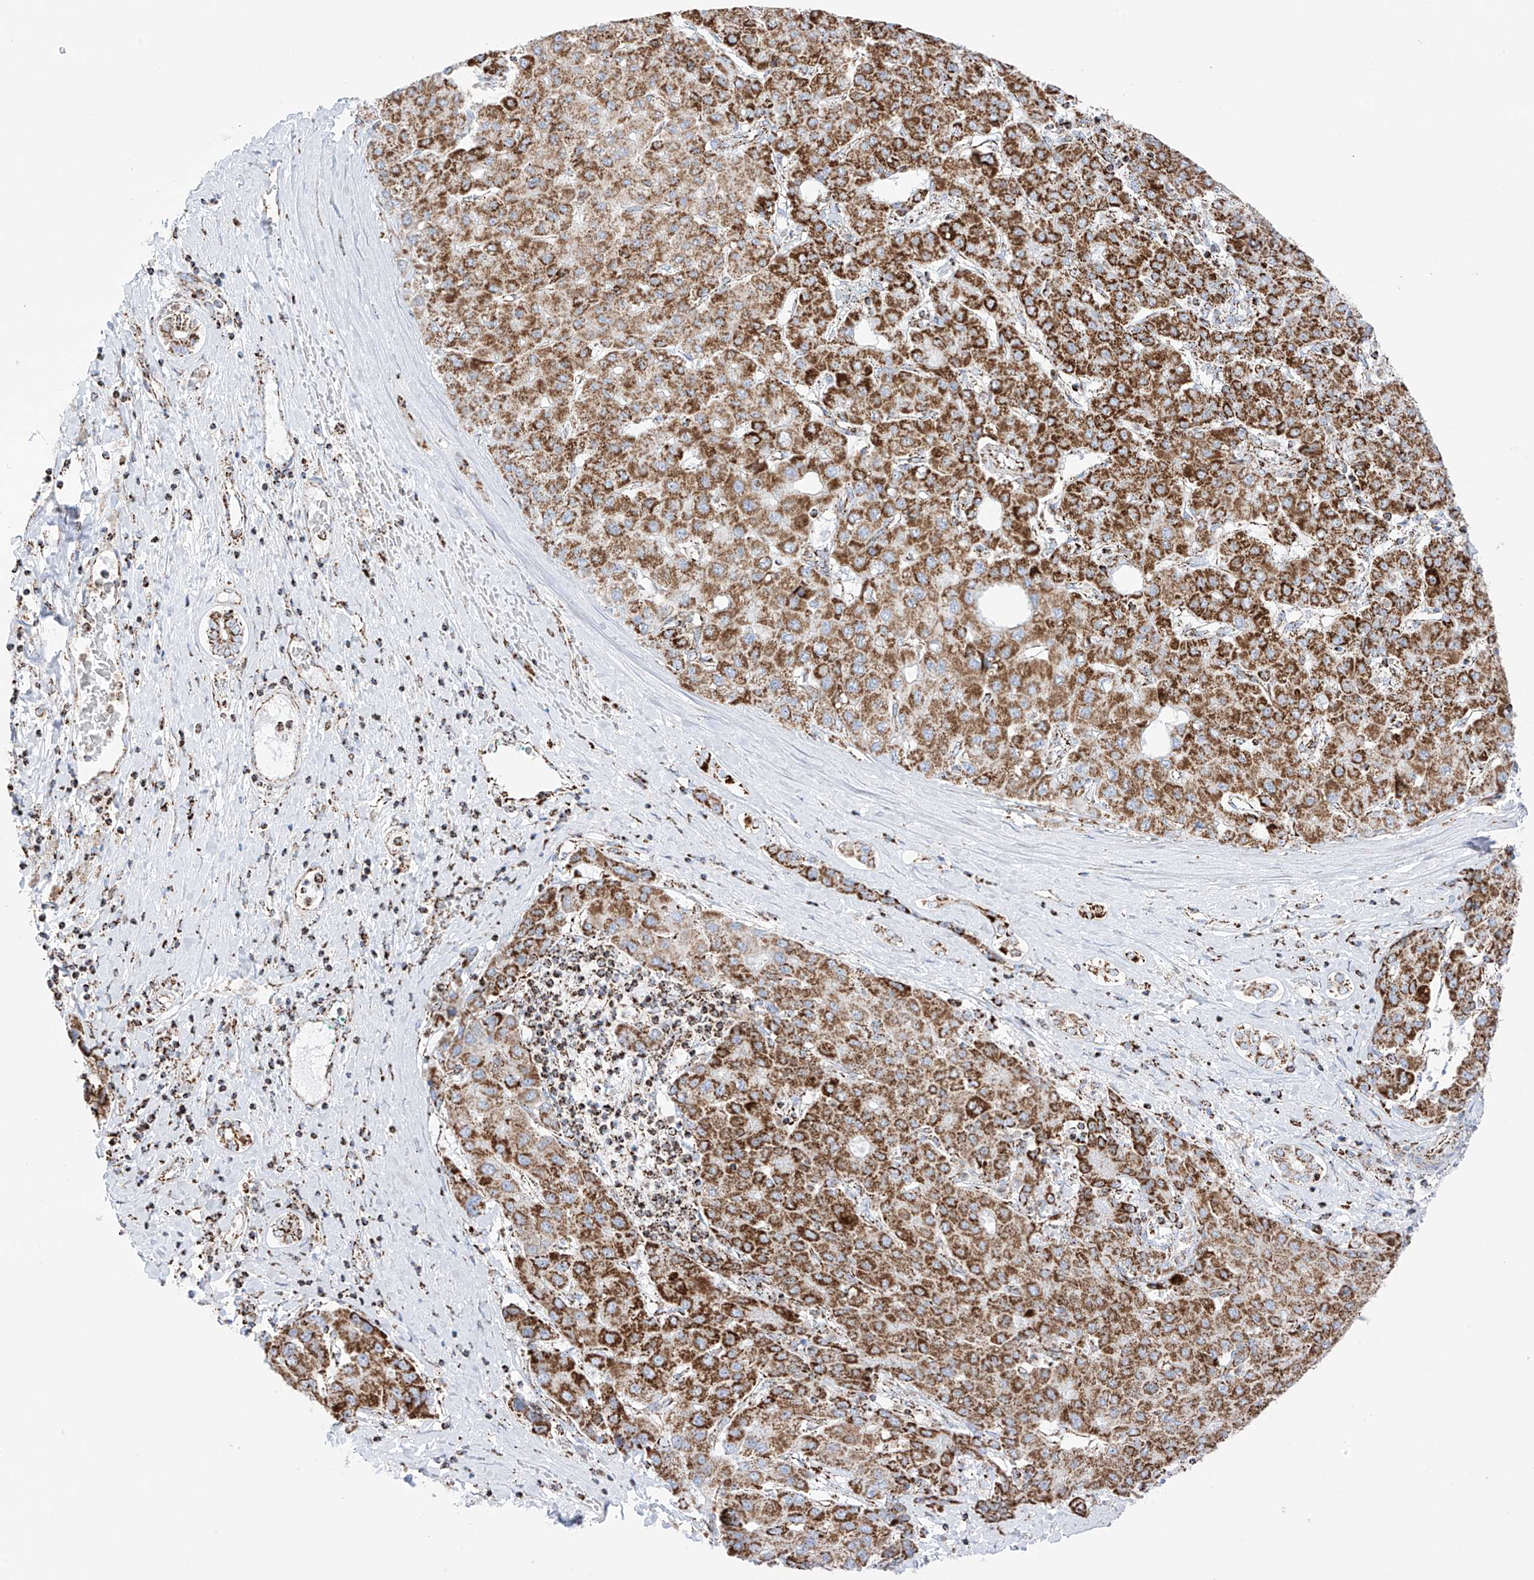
{"staining": {"intensity": "strong", "quantity": ">75%", "location": "cytoplasmic/membranous"}, "tissue": "liver cancer", "cell_type": "Tumor cells", "image_type": "cancer", "snomed": [{"axis": "morphology", "description": "Carcinoma, Hepatocellular, NOS"}, {"axis": "topography", "description": "Liver"}], "caption": "The photomicrograph shows staining of liver cancer (hepatocellular carcinoma), revealing strong cytoplasmic/membranous protein positivity (brown color) within tumor cells.", "gene": "XKR3", "patient": {"sex": "male", "age": 65}}